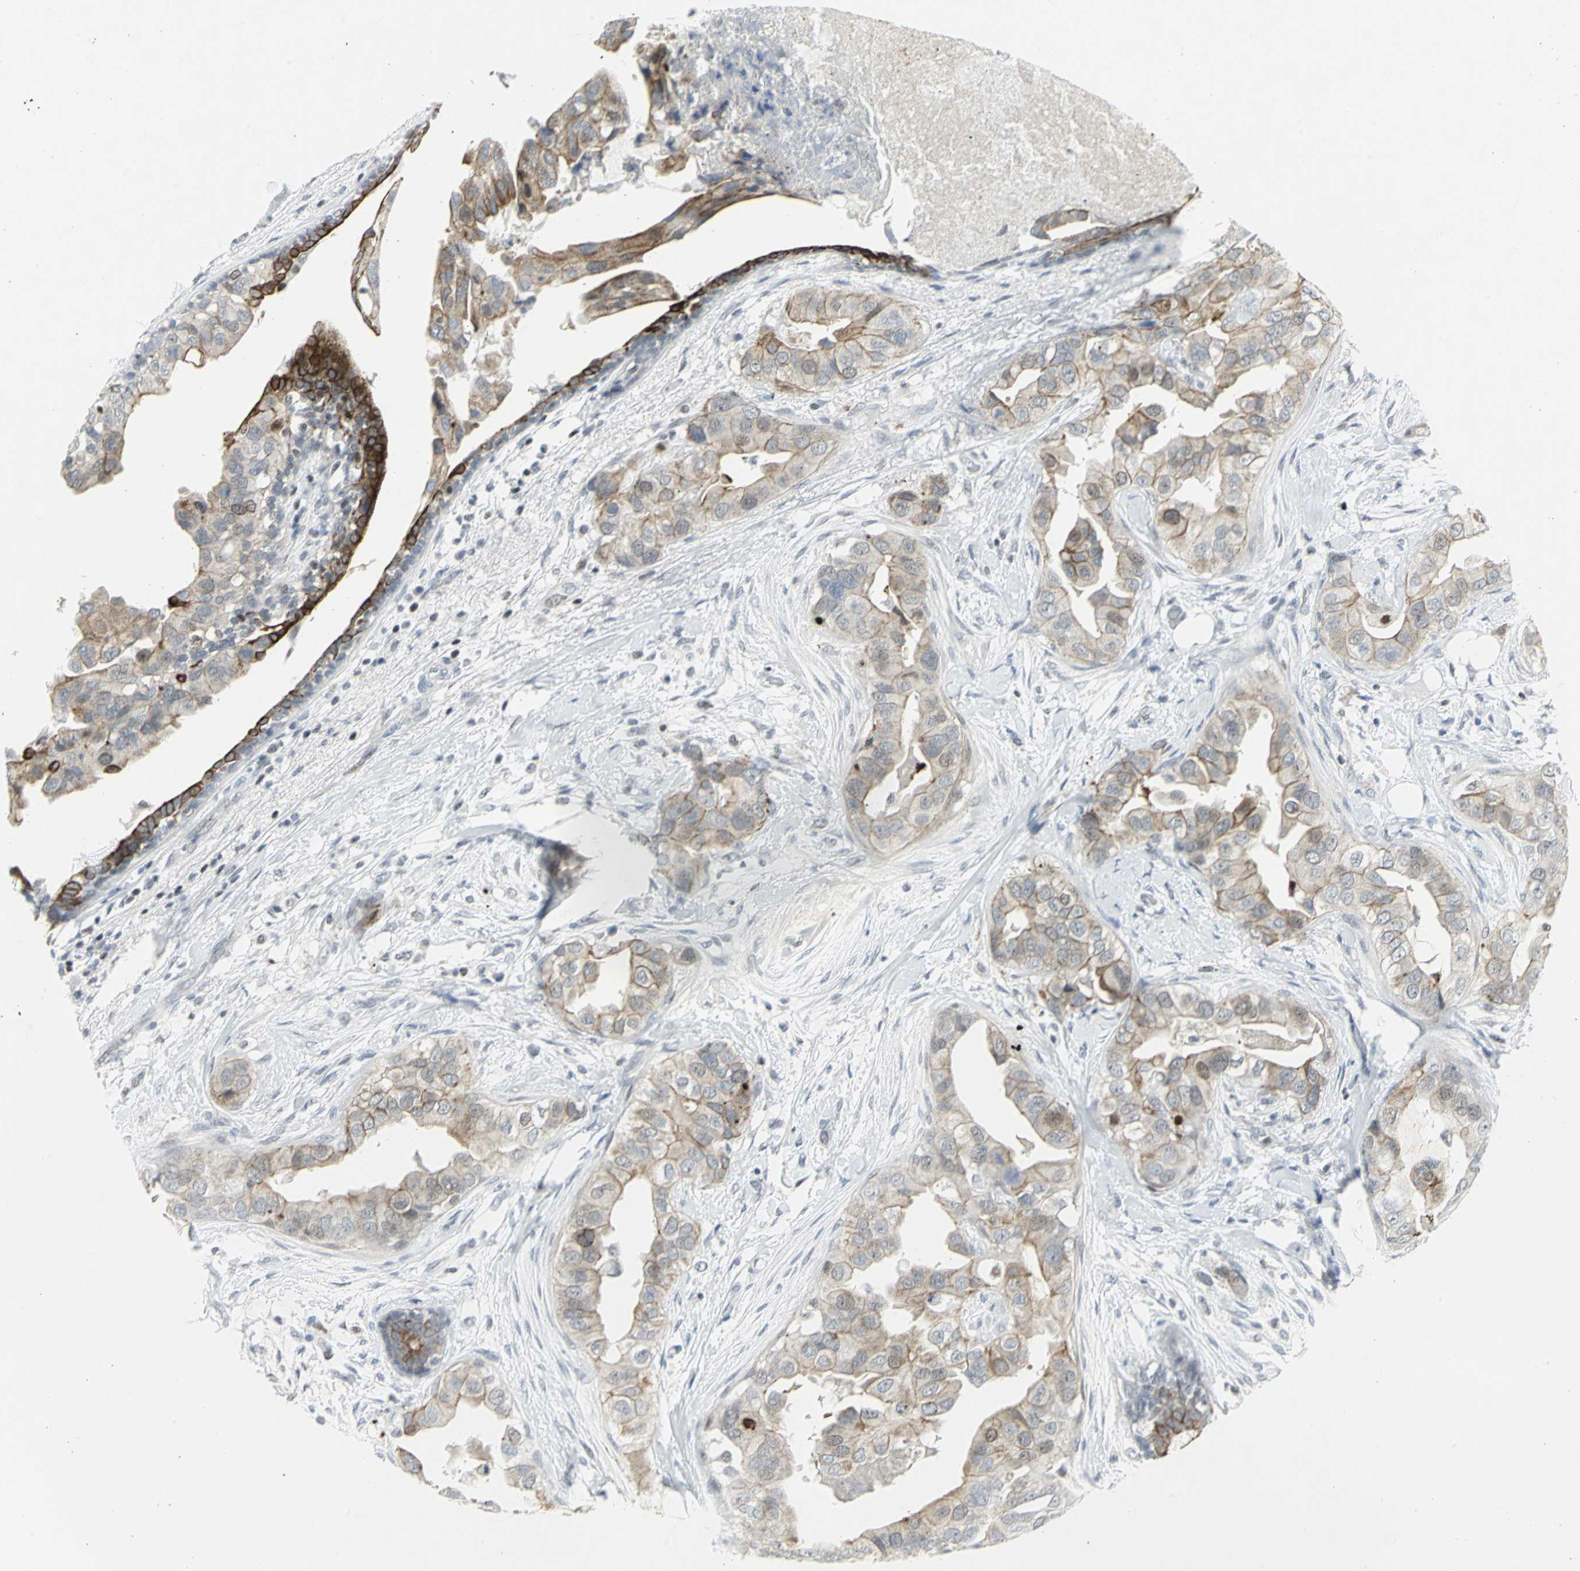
{"staining": {"intensity": "weak", "quantity": "25%-75%", "location": "cytoplasmic/membranous,nuclear"}, "tissue": "breast cancer", "cell_type": "Tumor cells", "image_type": "cancer", "snomed": [{"axis": "morphology", "description": "Duct carcinoma"}, {"axis": "topography", "description": "Breast"}], "caption": "Weak cytoplasmic/membranous and nuclear protein positivity is appreciated in about 25%-75% of tumor cells in breast cancer.", "gene": "RPA1", "patient": {"sex": "female", "age": 40}}